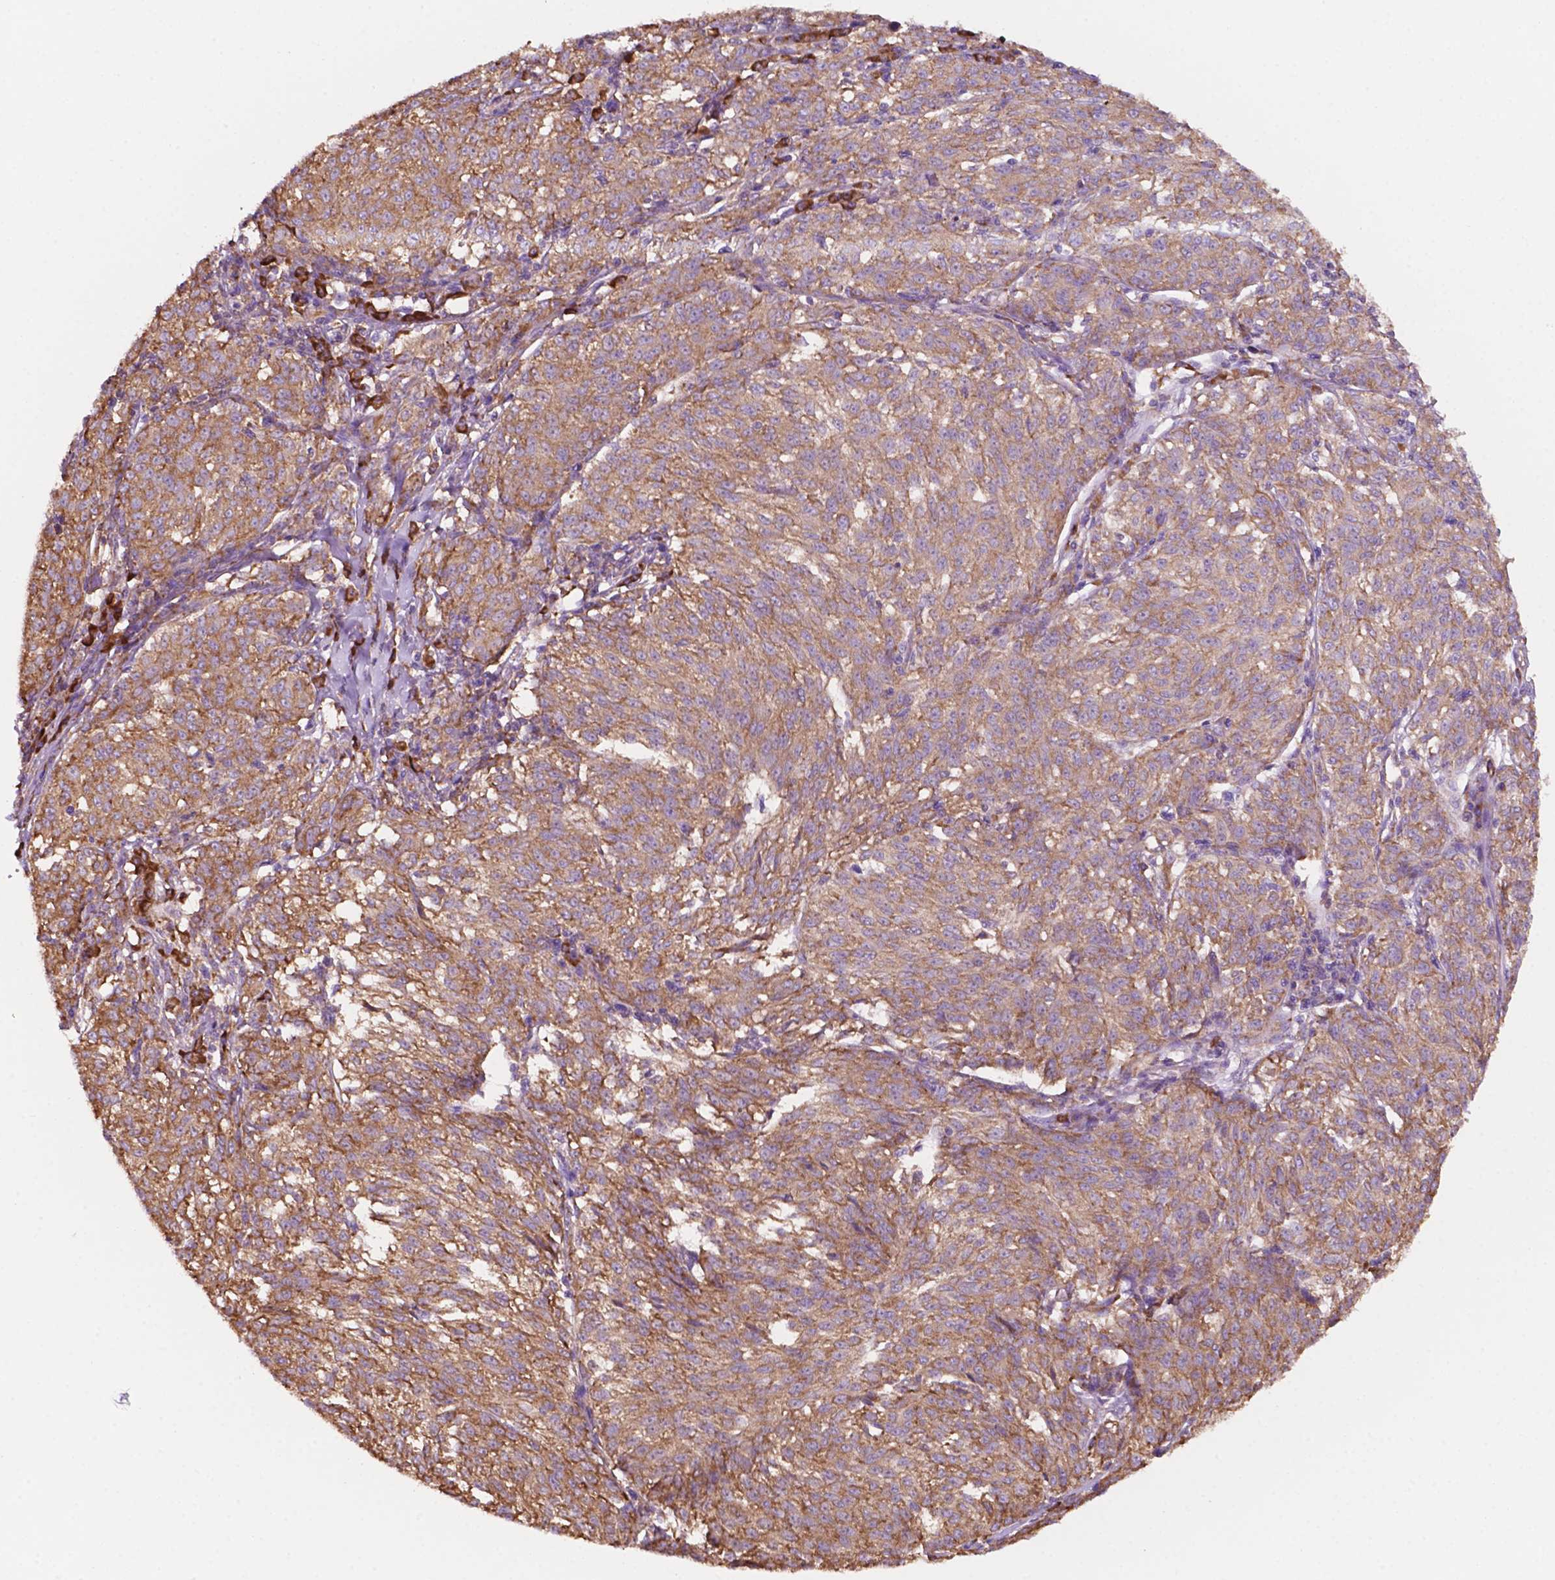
{"staining": {"intensity": "moderate", "quantity": ">75%", "location": "cytoplasmic/membranous"}, "tissue": "melanoma", "cell_type": "Tumor cells", "image_type": "cancer", "snomed": [{"axis": "morphology", "description": "Malignant melanoma, NOS"}, {"axis": "topography", "description": "Skin"}], "caption": "This histopathology image demonstrates IHC staining of human malignant melanoma, with medium moderate cytoplasmic/membranous staining in approximately >75% of tumor cells.", "gene": "RPL29", "patient": {"sex": "female", "age": 72}}